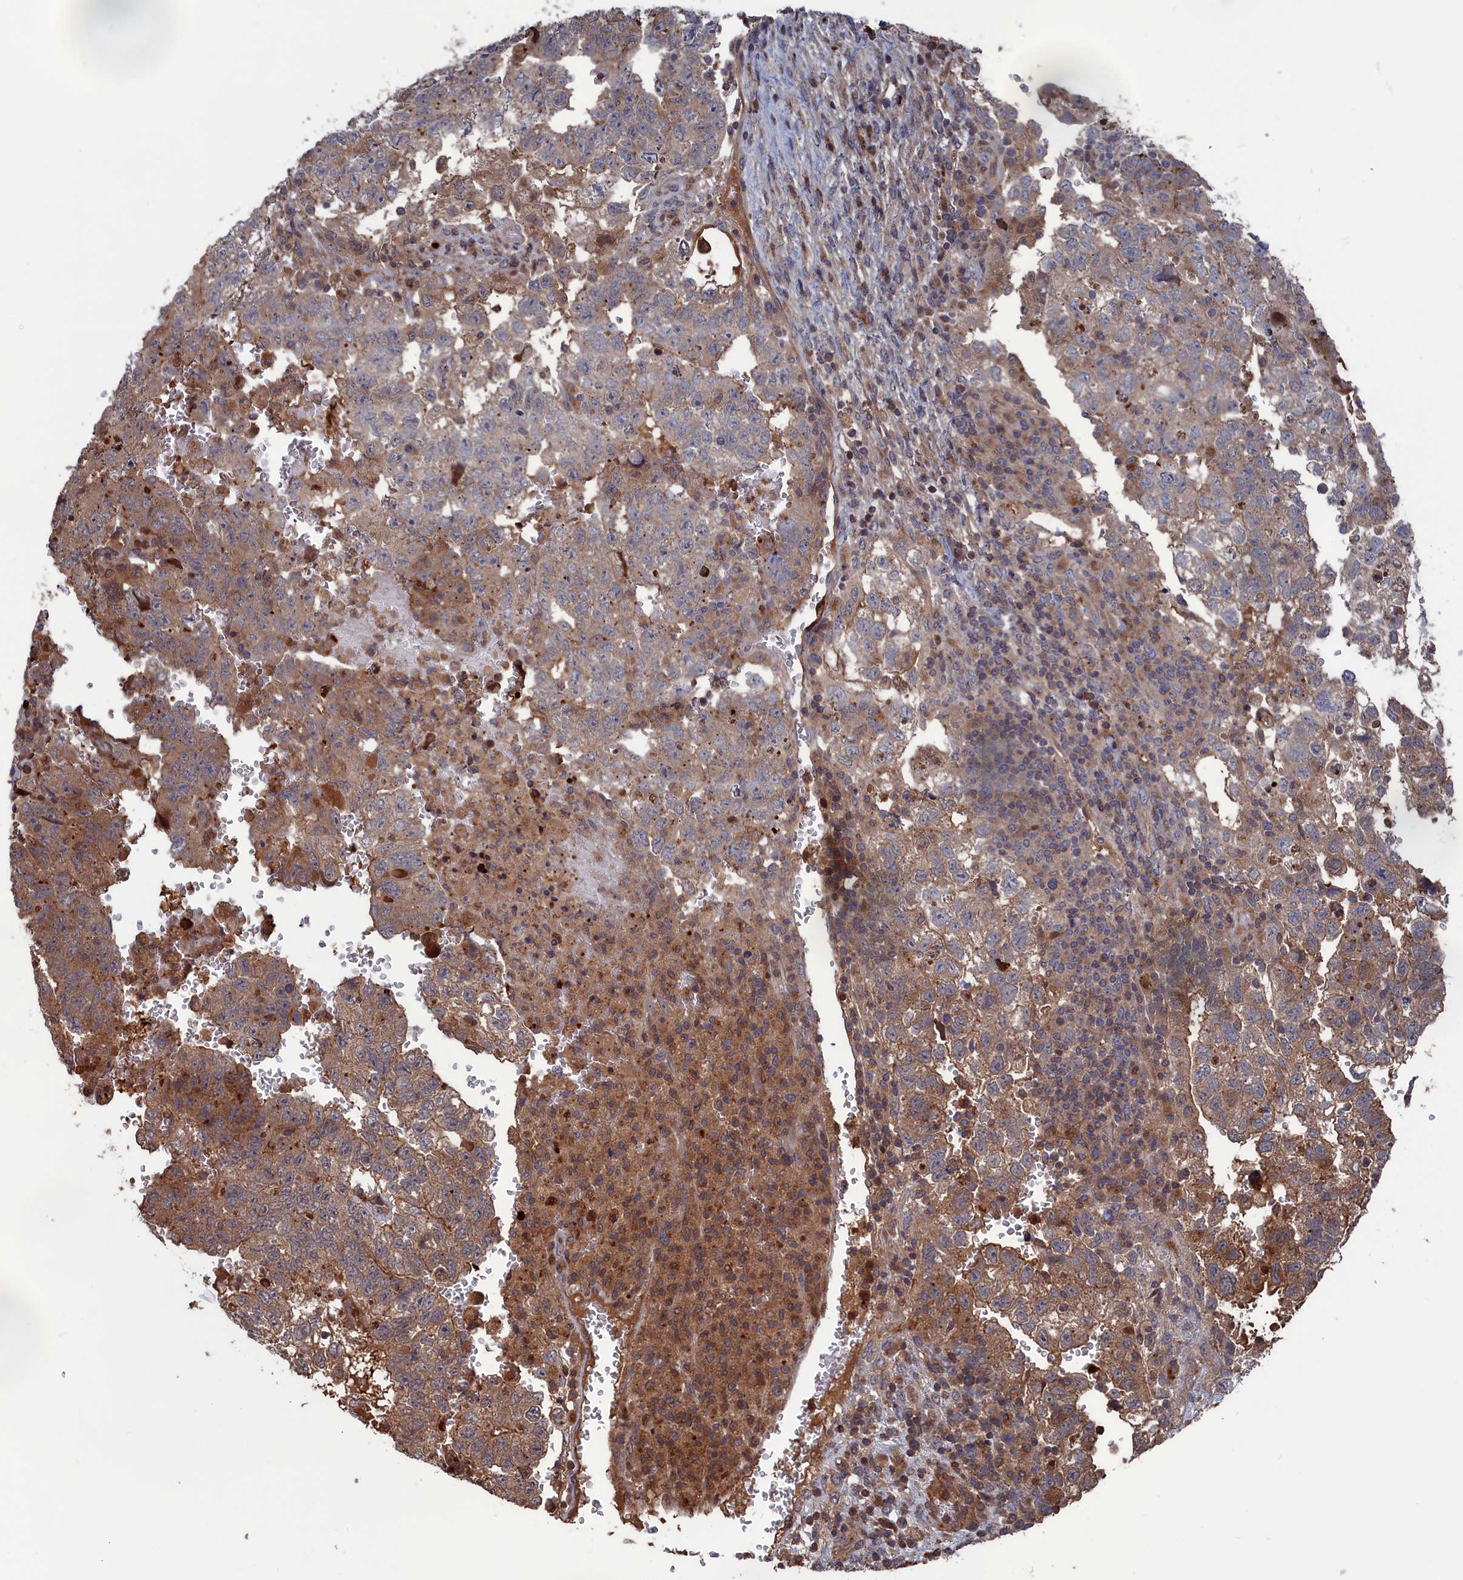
{"staining": {"intensity": "moderate", "quantity": "25%-75%", "location": "cytoplasmic/membranous"}, "tissue": "testis cancer", "cell_type": "Tumor cells", "image_type": "cancer", "snomed": [{"axis": "morphology", "description": "Carcinoma, Embryonal, NOS"}, {"axis": "topography", "description": "Testis"}], "caption": "Protein analysis of testis cancer (embryonal carcinoma) tissue demonstrates moderate cytoplasmic/membranous expression in approximately 25%-75% of tumor cells. (DAB (3,3'-diaminobenzidine) = brown stain, brightfield microscopy at high magnification).", "gene": "PLA2G15", "patient": {"sex": "male", "age": 36}}